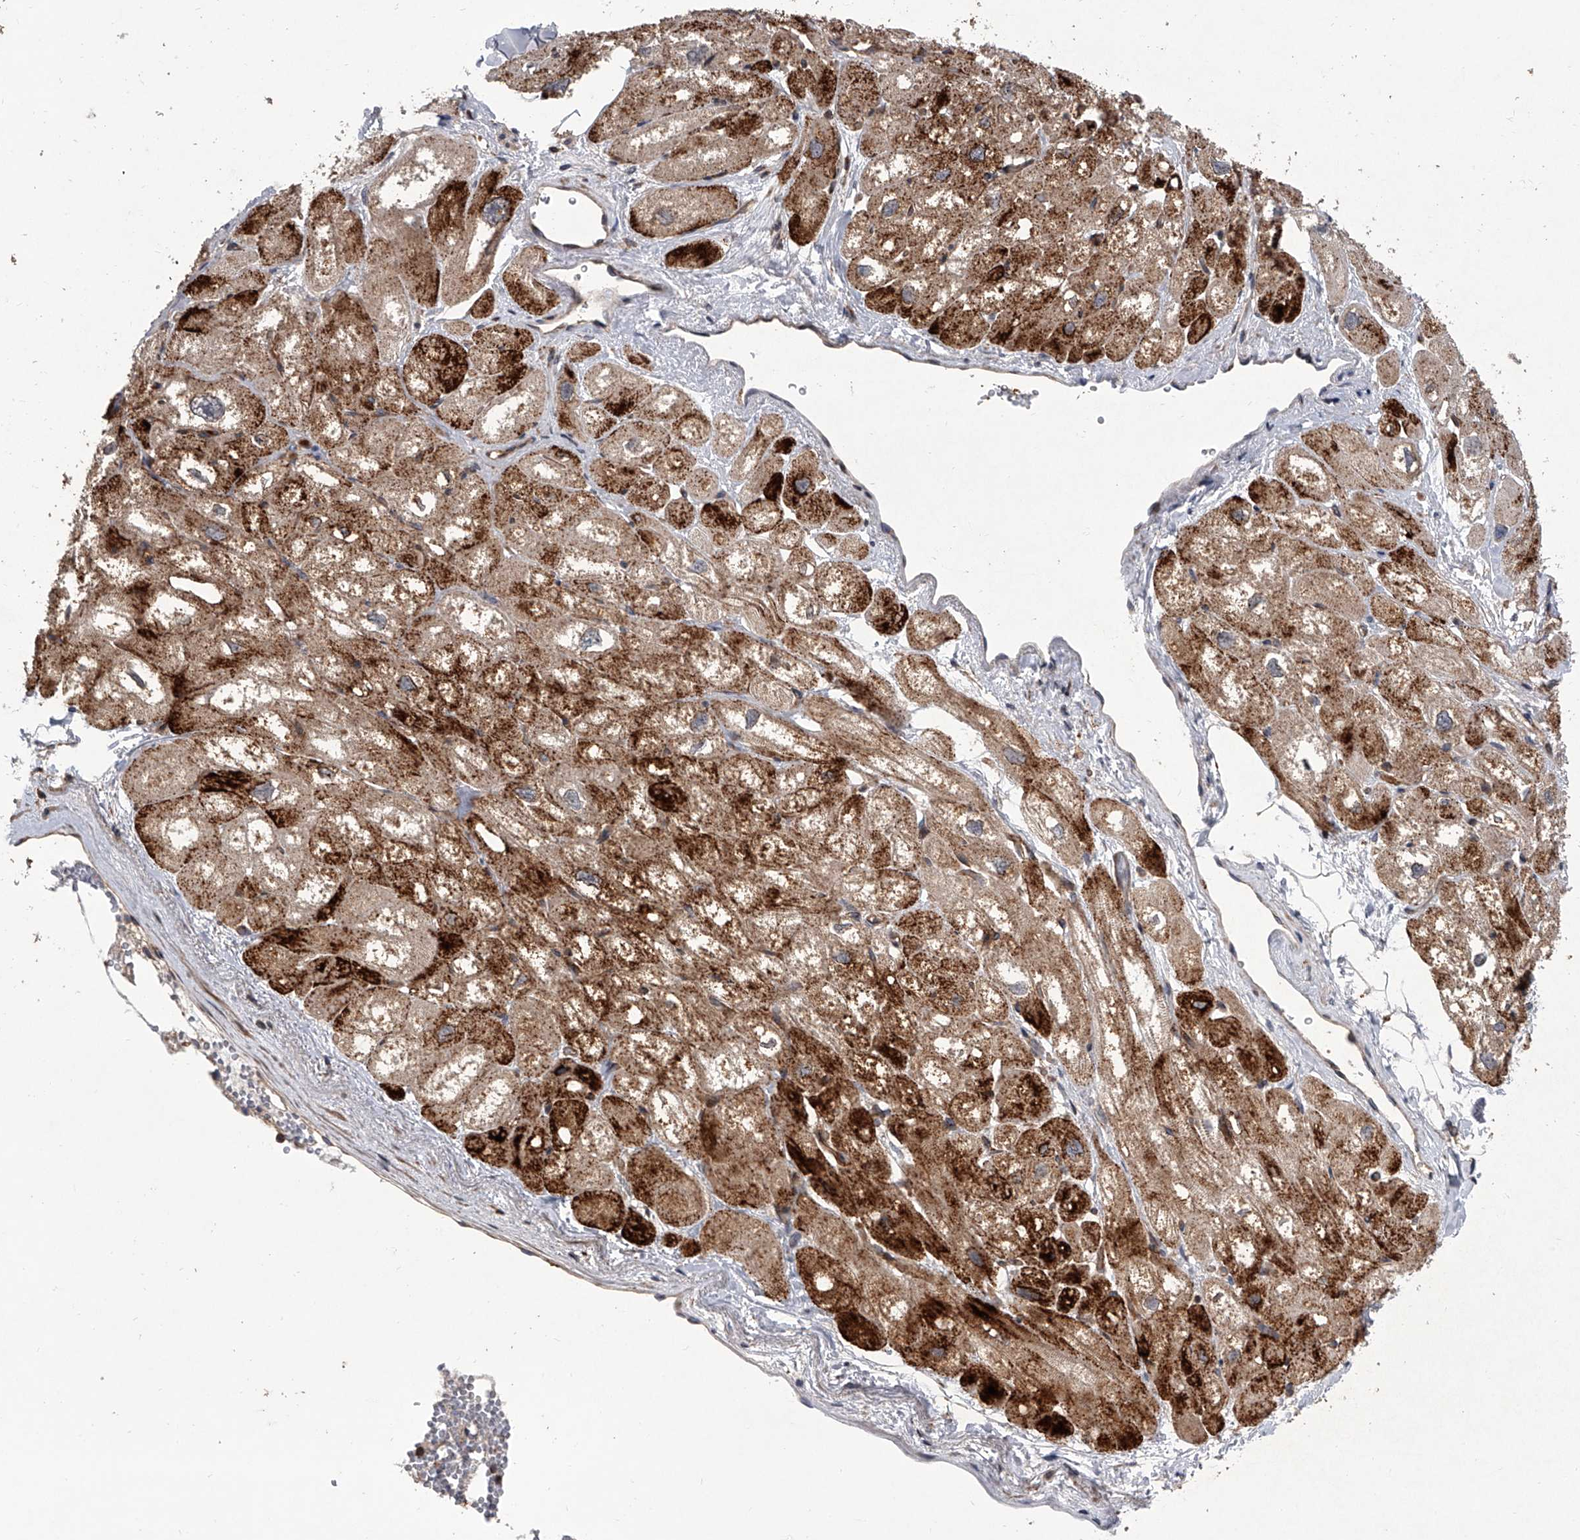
{"staining": {"intensity": "strong", "quantity": "<25%", "location": "cytoplasmic/membranous"}, "tissue": "heart muscle", "cell_type": "Cardiomyocytes", "image_type": "normal", "snomed": [{"axis": "morphology", "description": "Normal tissue, NOS"}, {"axis": "topography", "description": "Heart"}], "caption": "High-power microscopy captured an immunohistochemistry photomicrograph of normal heart muscle, revealing strong cytoplasmic/membranous positivity in about <25% of cardiomyocytes. The staining was performed using DAB (3,3'-diaminobenzidine), with brown indicating positive protein expression. Nuclei are stained blue with hematoxylin.", "gene": "USP47", "patient": {"sex": "male", "age": 50}}